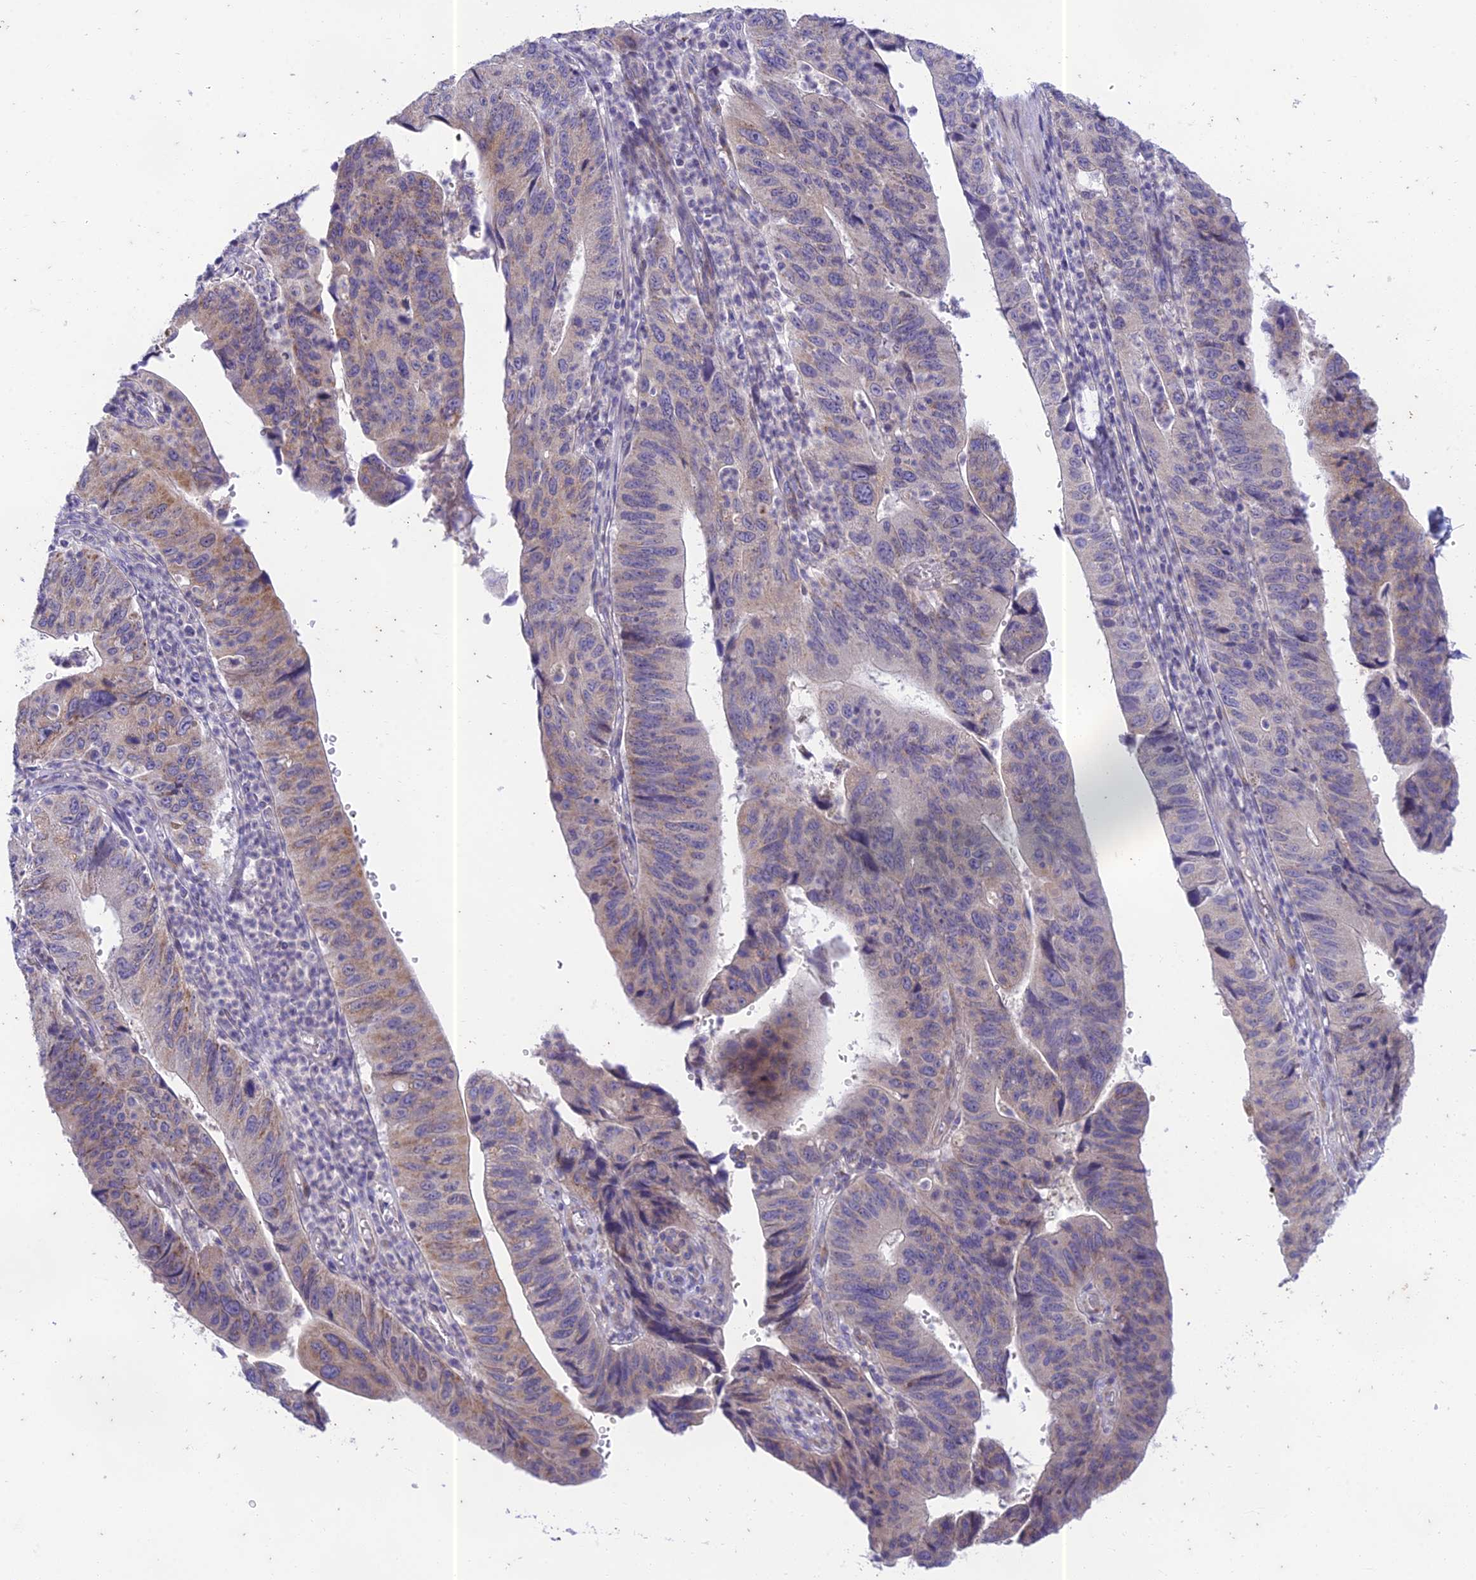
{"staining": {"intensity": "moderate", "quantity": "<25%", "location": "cytoplasmic/membranous"}, "tissue": "stomach cancer", "cell_type": "Tumor cells", "image_type": "cancer", "snomed": [{"axis": "morphology", "description": "Adenocarcinoma, NOS"}, {"axis": "topography", "description": "Stomach"}], "caption": "A brown stain labels moderate cytoplasmic/membranous positivity of a protein in stomach cancer tumor cells. (Brightfield microscopy of DAB IHC at high magnification).", "gene": "PTCD2", "patient": {"sex": "male", "age": 59}}